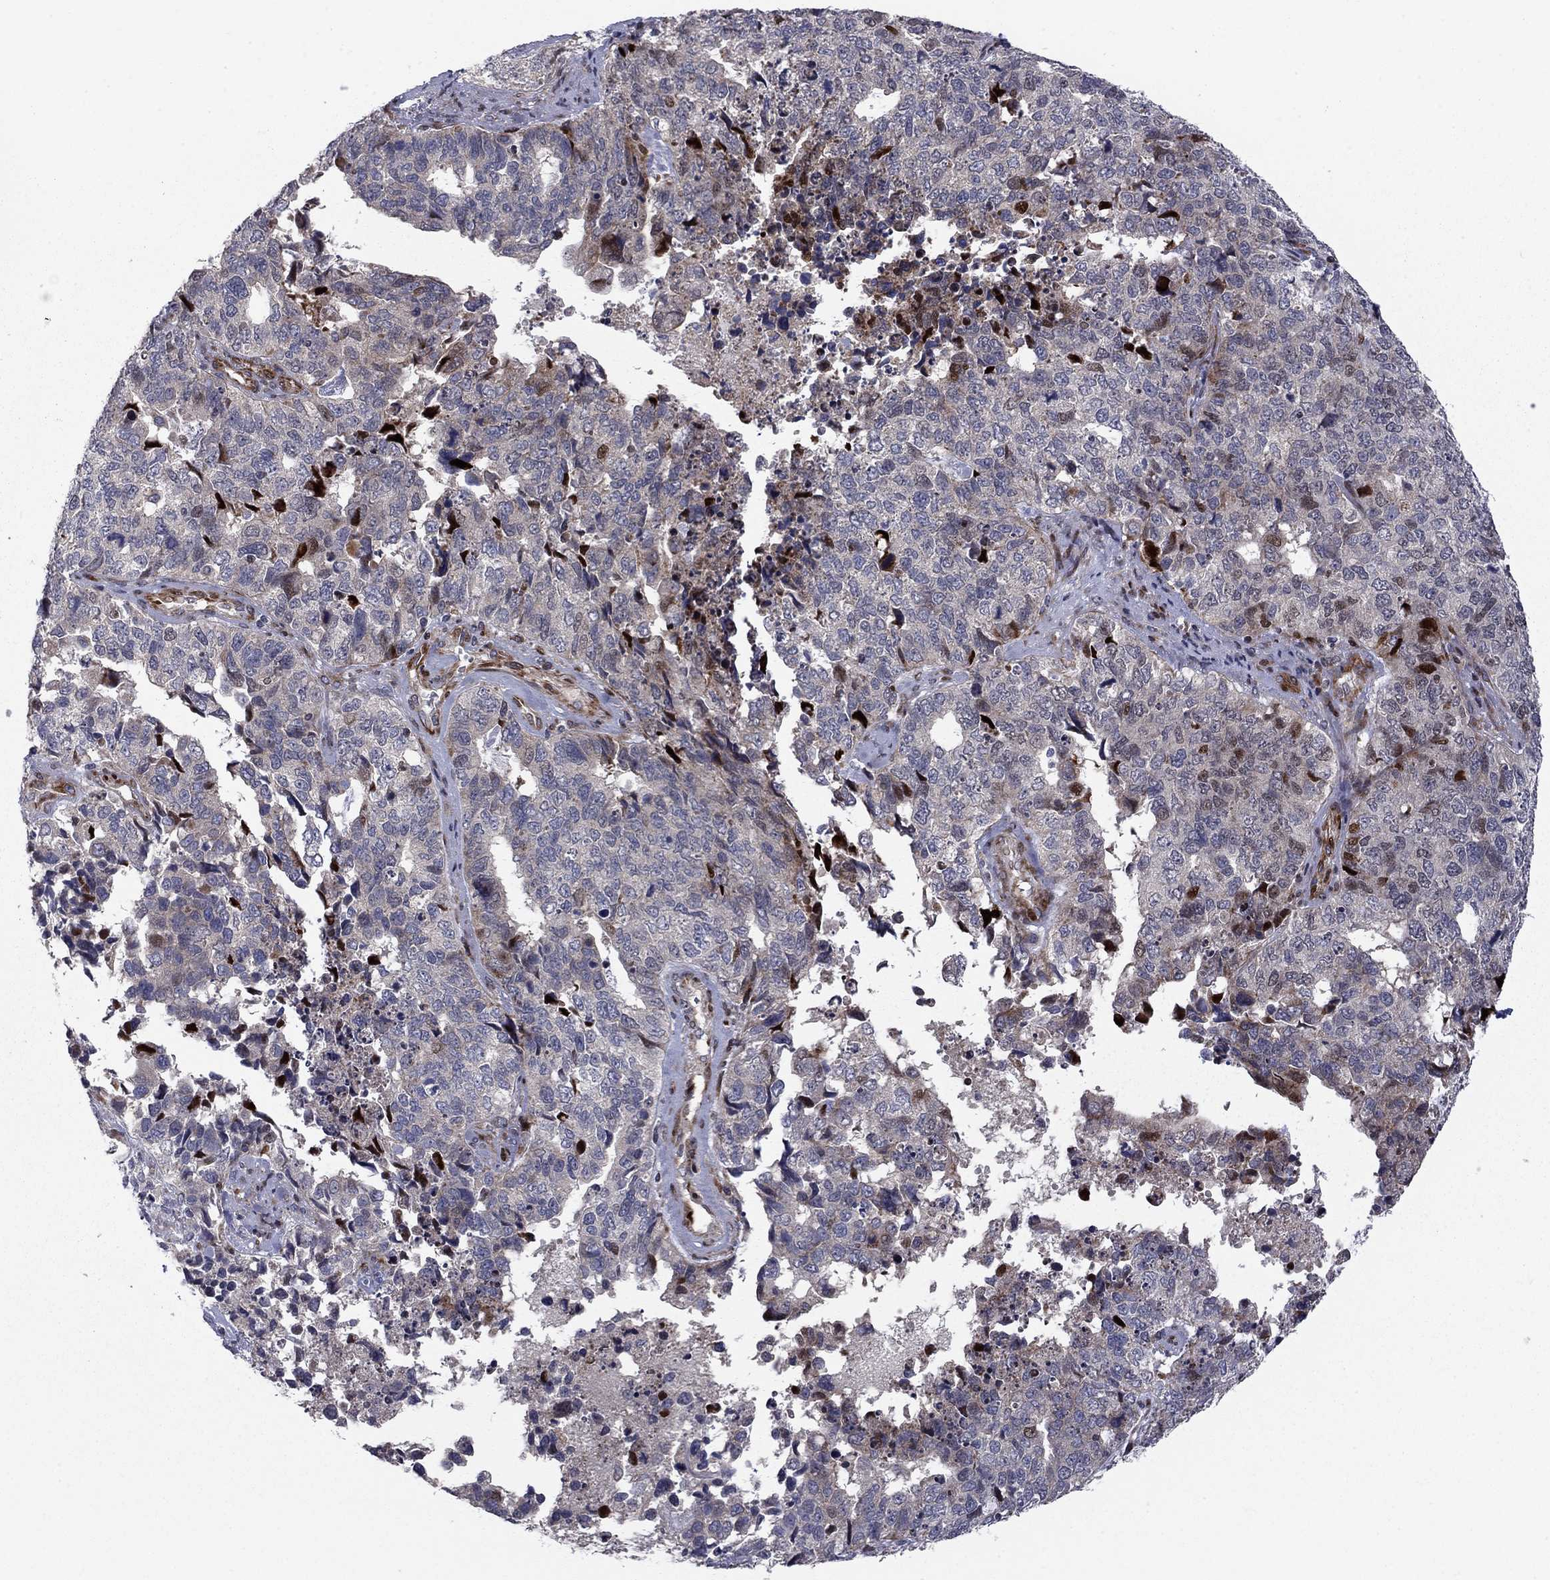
{"staining": {"intensity": "moderate", "quantity": "<25%", "location": "nuclear"}, "tissue": "cervical cancer", "cell_type": "Tumor cells", "image_type": "cancer", "snomed": [{"axis": "morphology", "description": "Squamous cell carcinoma, NOS"}, {"axis": "topography", "description": "Cervix"}], "caption": "Immunohistochemistry (IHC) staining of cervical cancer (squamous cell carcinoma), which displays low levels of moderate nuclear positivity in about <25% of tumor cells indicating moderate nuclear protein staining. The staining was performed using DAB (3,3'-diaminobenzidine) (brown) for protein detection and nuclei were counterstained in hematoxylin (blue).", "gene": "MIOS", "patient": {"sex": "female", "age": 63}}